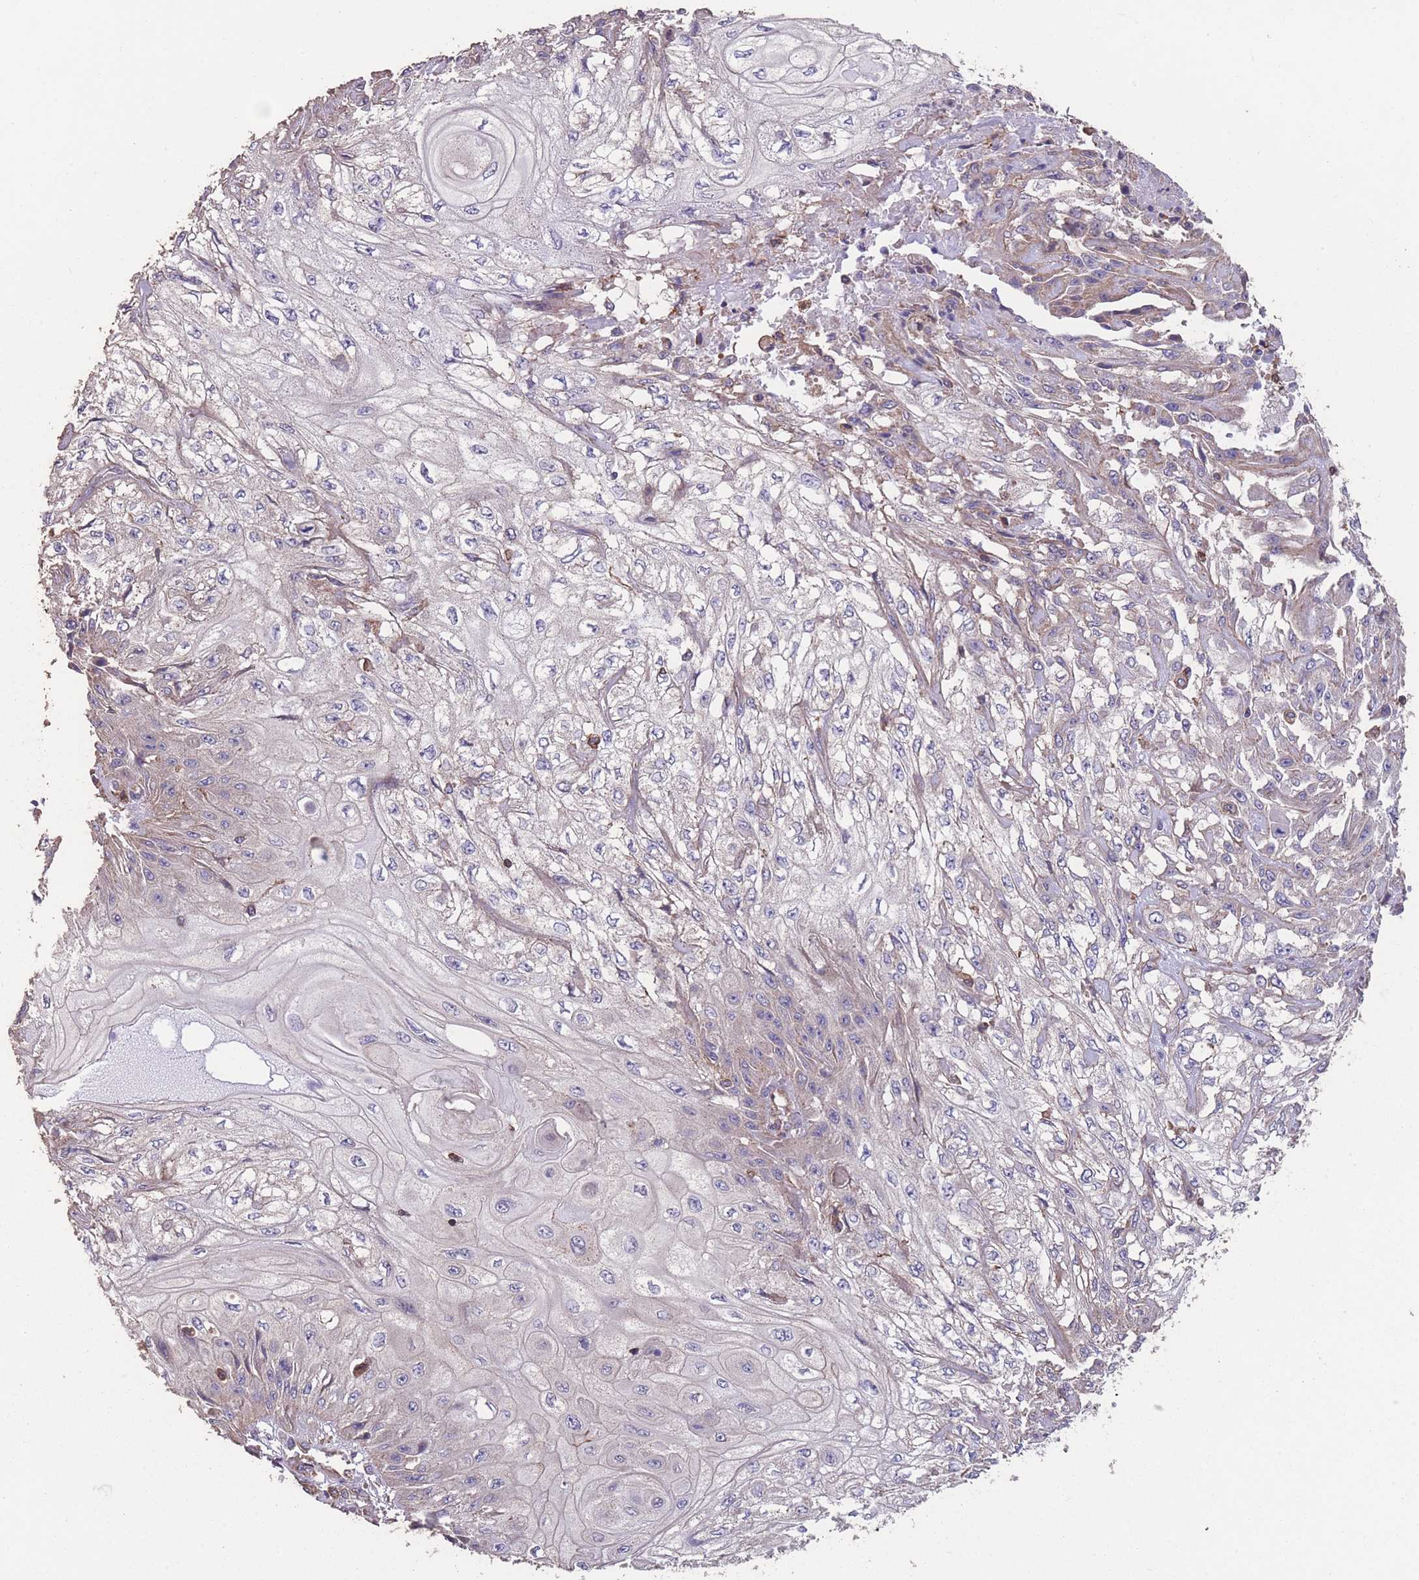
{"staining": {"intensity": "negative", "quantity": "none", "location": "none"}, "tissue": "skin cancer", "cell_type": "Tumor cells", "image_type": "cancer", "snomed": [{"axis": "morphology", "description": "Squamous cell carcinoma, NOS"}, {"axis": "morphology", "description": "Squamous cell carcinoma, metastatic, NOS"}, {"axis": "topography", "description": "Skin"}, {"axis": "topography", "description": "Lymph node"}], "caption": "Skin squamous cell carcinoma was stained to show a protein in brown. There is no significant positivity in tumor cells.", "gene": "NUDT21", "patient": {"sex": "male", "age": 75}}